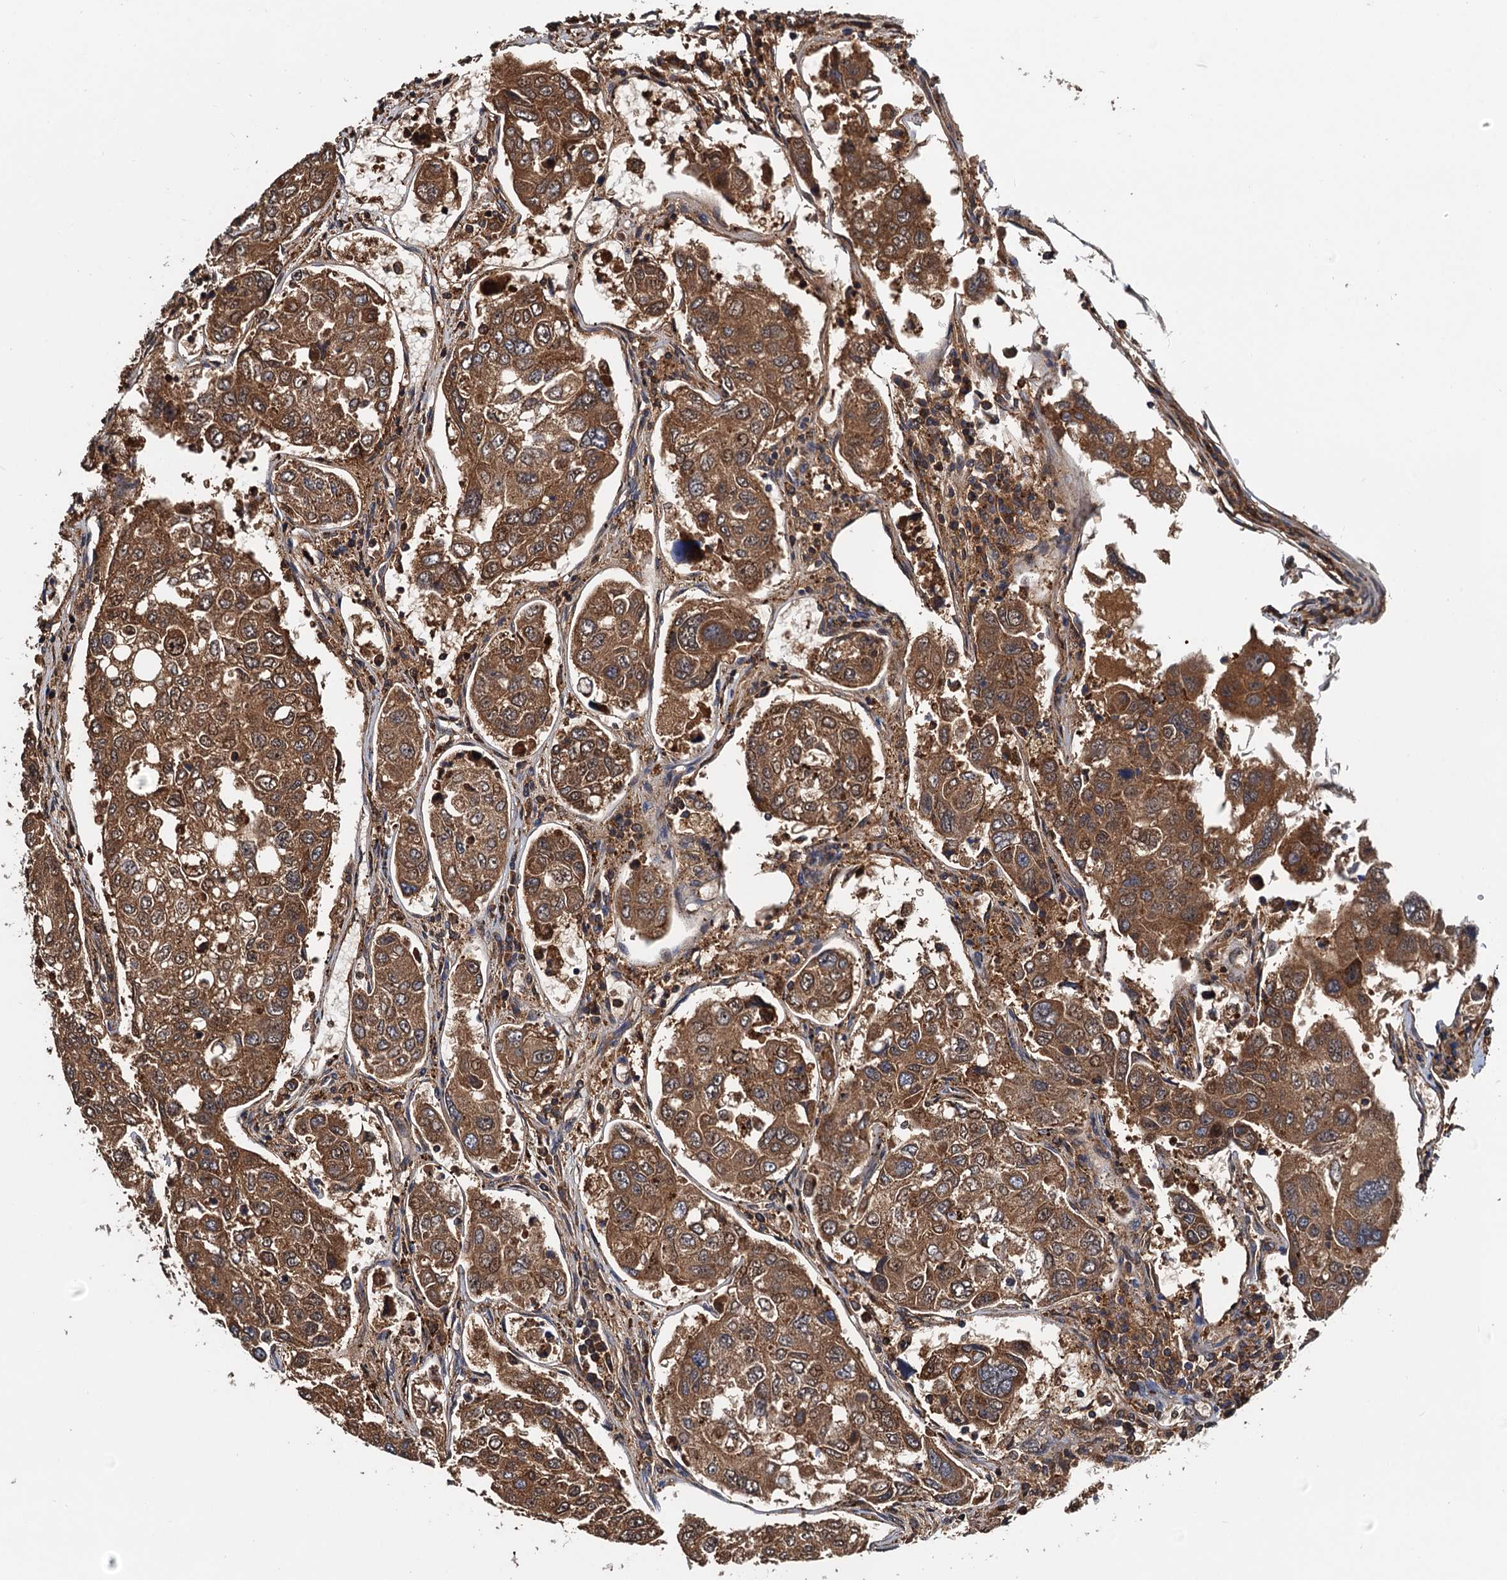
{"staining": {"intensity": "moderate", "quantity": ">75%", "location": "cytoplasmic/membranous"}, "tissue": "urothelial cancer", "cell_type": "Tumor cells", "image_type": "cancer", "snomed": [{"axis": "morphology", "description": "Urothelial carcinoma, High grade"}, {"axis": "topography", "description": "Lymph node"}, {"axis": "topography", "description": "Urinary bladder"}], "caption": "DAB (3,3'-diaminobenzidine) immunohistochemical staining of urothelial cancer shows moderate cytoplasmic/membranous protein positivity in about >75% of tumor cells. (DAB (3,3'-diaminobenzidine) IHC, brown staining for protein, blue staining for nuclei).", "gene": "USP6NL", "patient": {"sex": "male", "age": 51}}